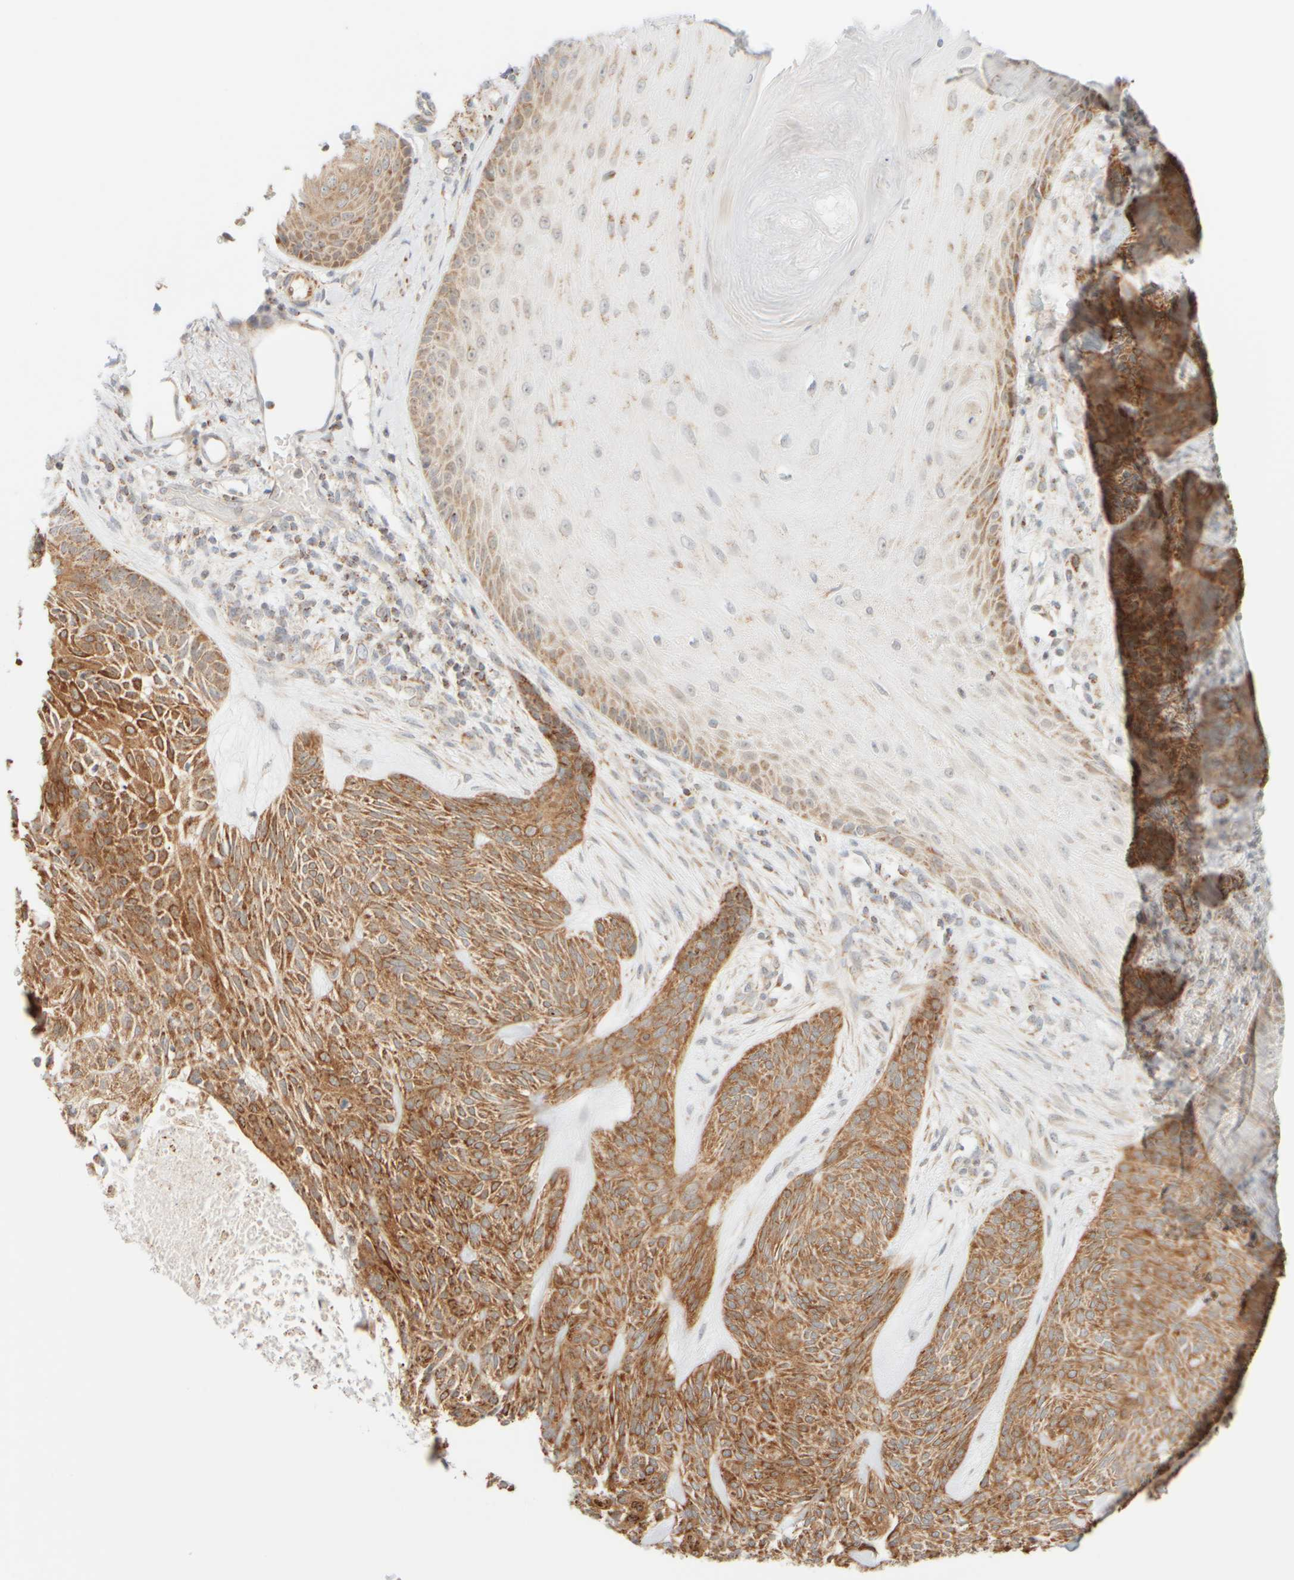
{"staining": {"intensity": "moderate", "quantity": ">75%", "location": "cytoplasmic/membranous"}, "tissue": "skin cancer", "cell_type": "Tumor cells", "image_type": "cancer", "snomed": [{"axis": "morphology", "description": "Basal cell carcinoma"}, {"axis": "topography", "description": "Skin"}], "caption": "Immunohistochemical staining of skin cancer (basal cell carcinoma) reveals moderate cytoplasmic/membranous protein positivity in about >75% of tumor cells. Immunohistochemistry (ihc) stains the protein in brown and the nuclei are stained blue.", "gene": "PPM1K", "patient": {"sex": "male", "age": 55}}